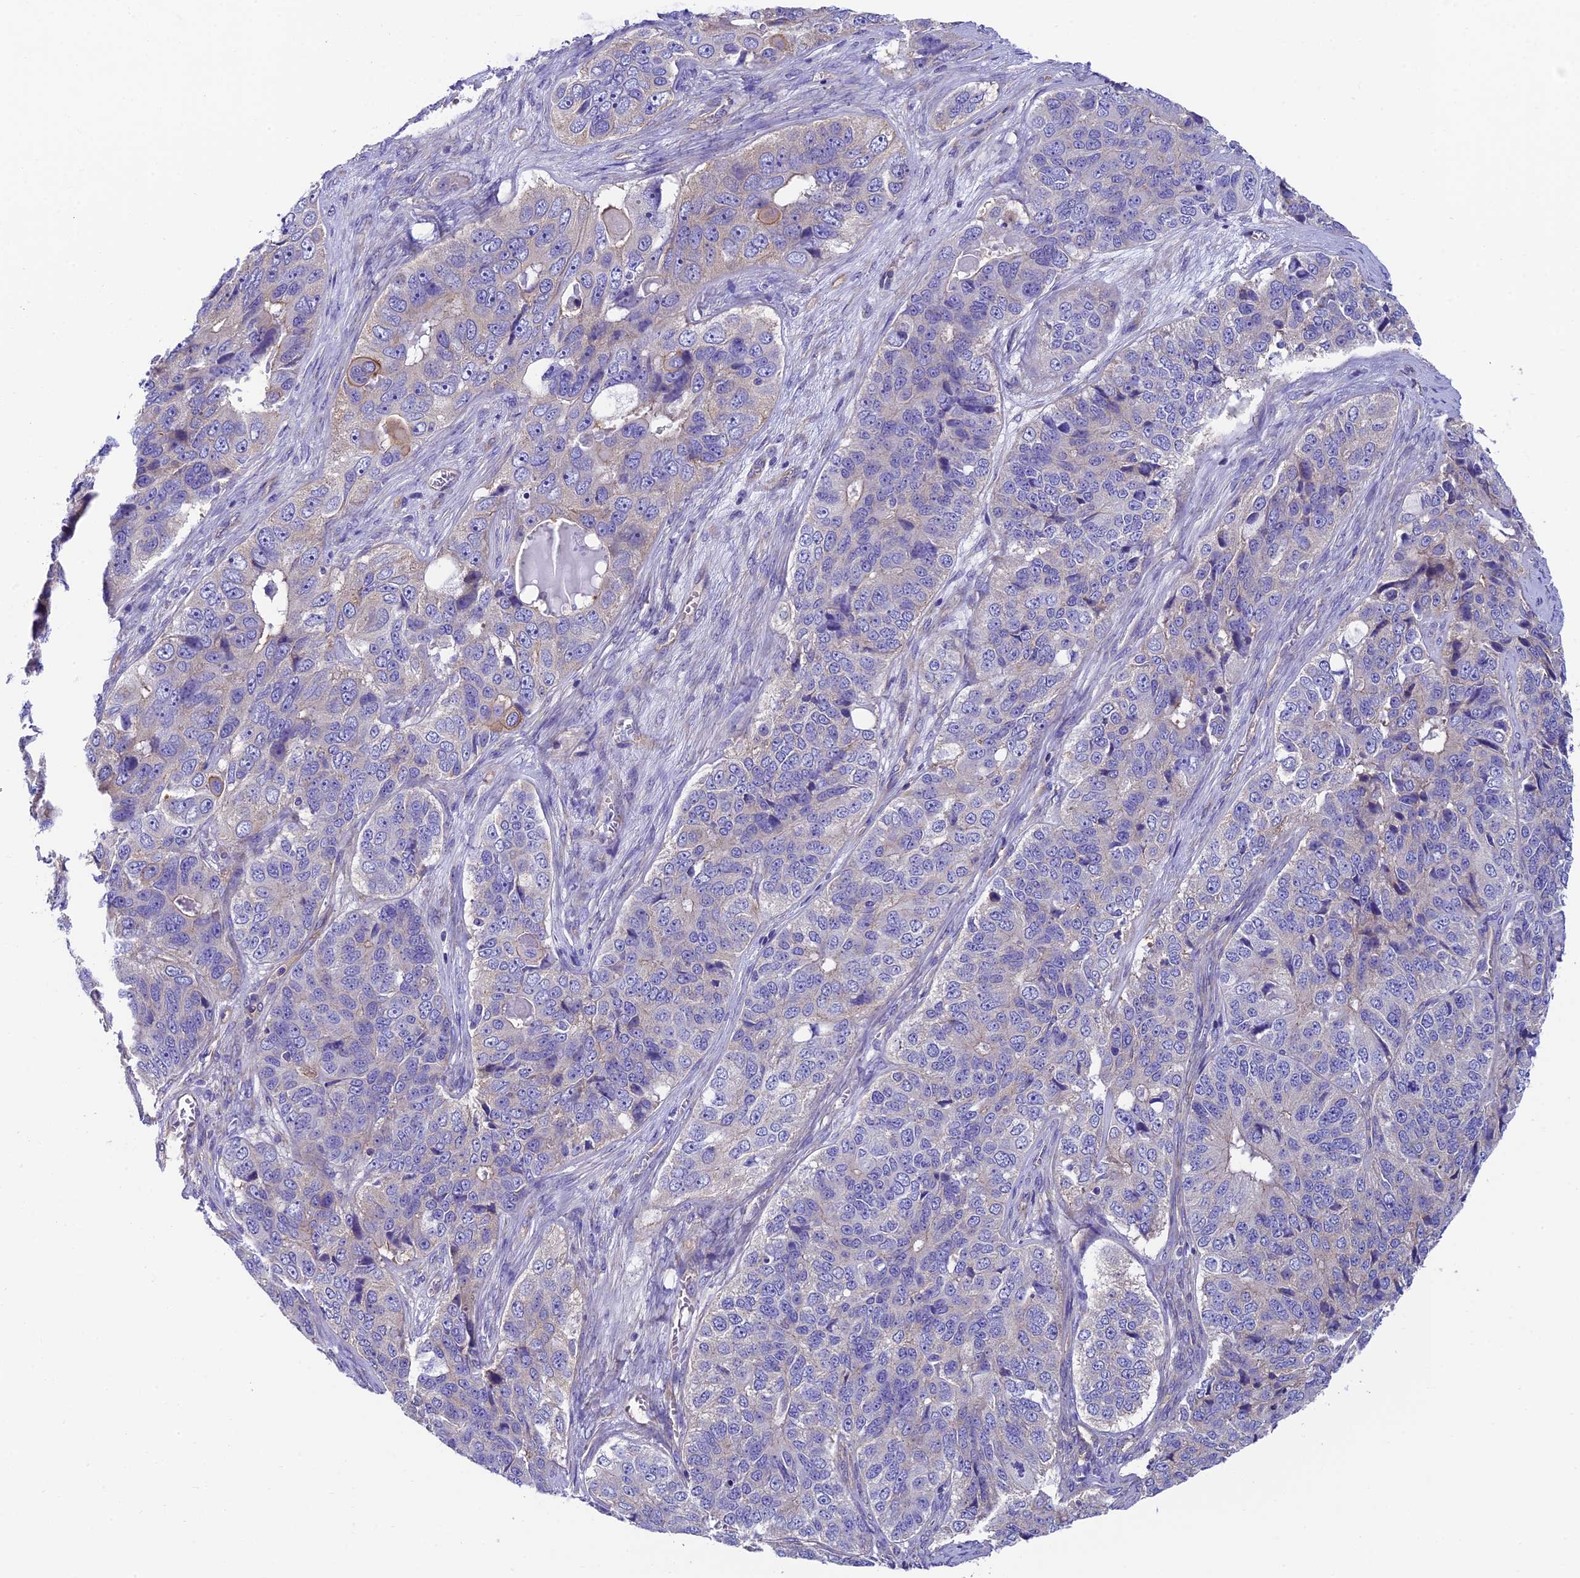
{"staining": {"intensity": "negative", "quantity": "none", "location": "none"}, "tissue": "ovarian cancer", "cell_type": "Tumor cells", "image_type": "cancer", "snomed": [{"axis": "morphology", "description": "Carcinoma, endometroid"}, {"axis": "topography", "description": "Ovary"}], "caption": "There is no significant expression in tumor cells of endometroid carcinoma (ovarian).", "gene": "PPFIA3", "patient": {"sex": "female", "age": 51}}